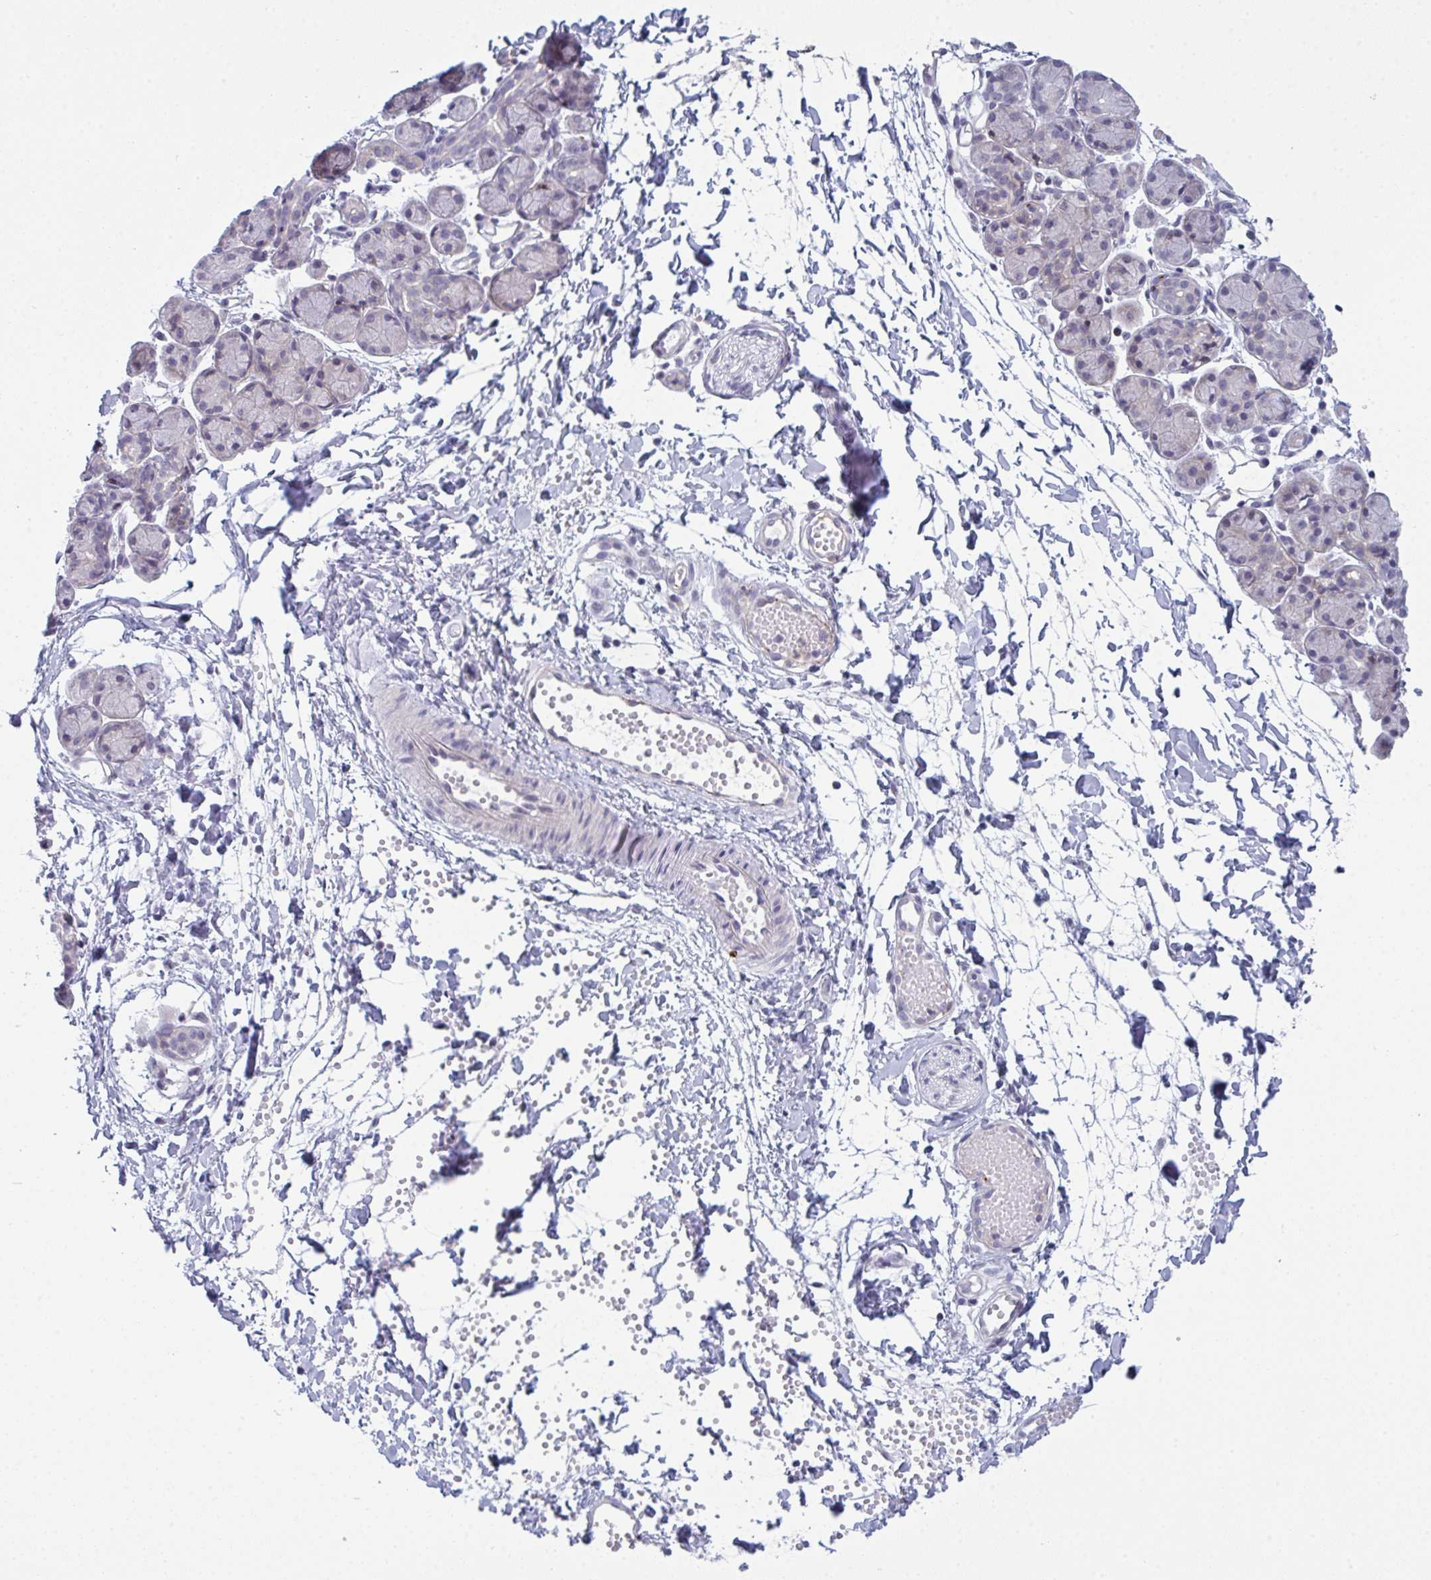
{"staining": {"intensity": "negative", "quantity": "none", "location": "none"}, "tissue": "salivary gland", "cell_type": "Glandular cells", "image_type": "normal", "snomed": [{"axis": "morphology", "description": "Normal tissue, NOS"}, {"axis": "morphology", "description": "Inflammation, NOS"}, {"axis": "topography", "description": "Lymph node"}, {"axis": "topography", "description": "Salivary gland"}], "caption": "Photomicrograph shows no protein staining in glandular cells of unremarkable salivary gland. (Stains: DAB immunohistochemistry with hematoxylin counter stain, Microscopy: brightfield microscopy at high magnification).", "gene": "CD80", "patient": {"sex": "male", "age": 3}}